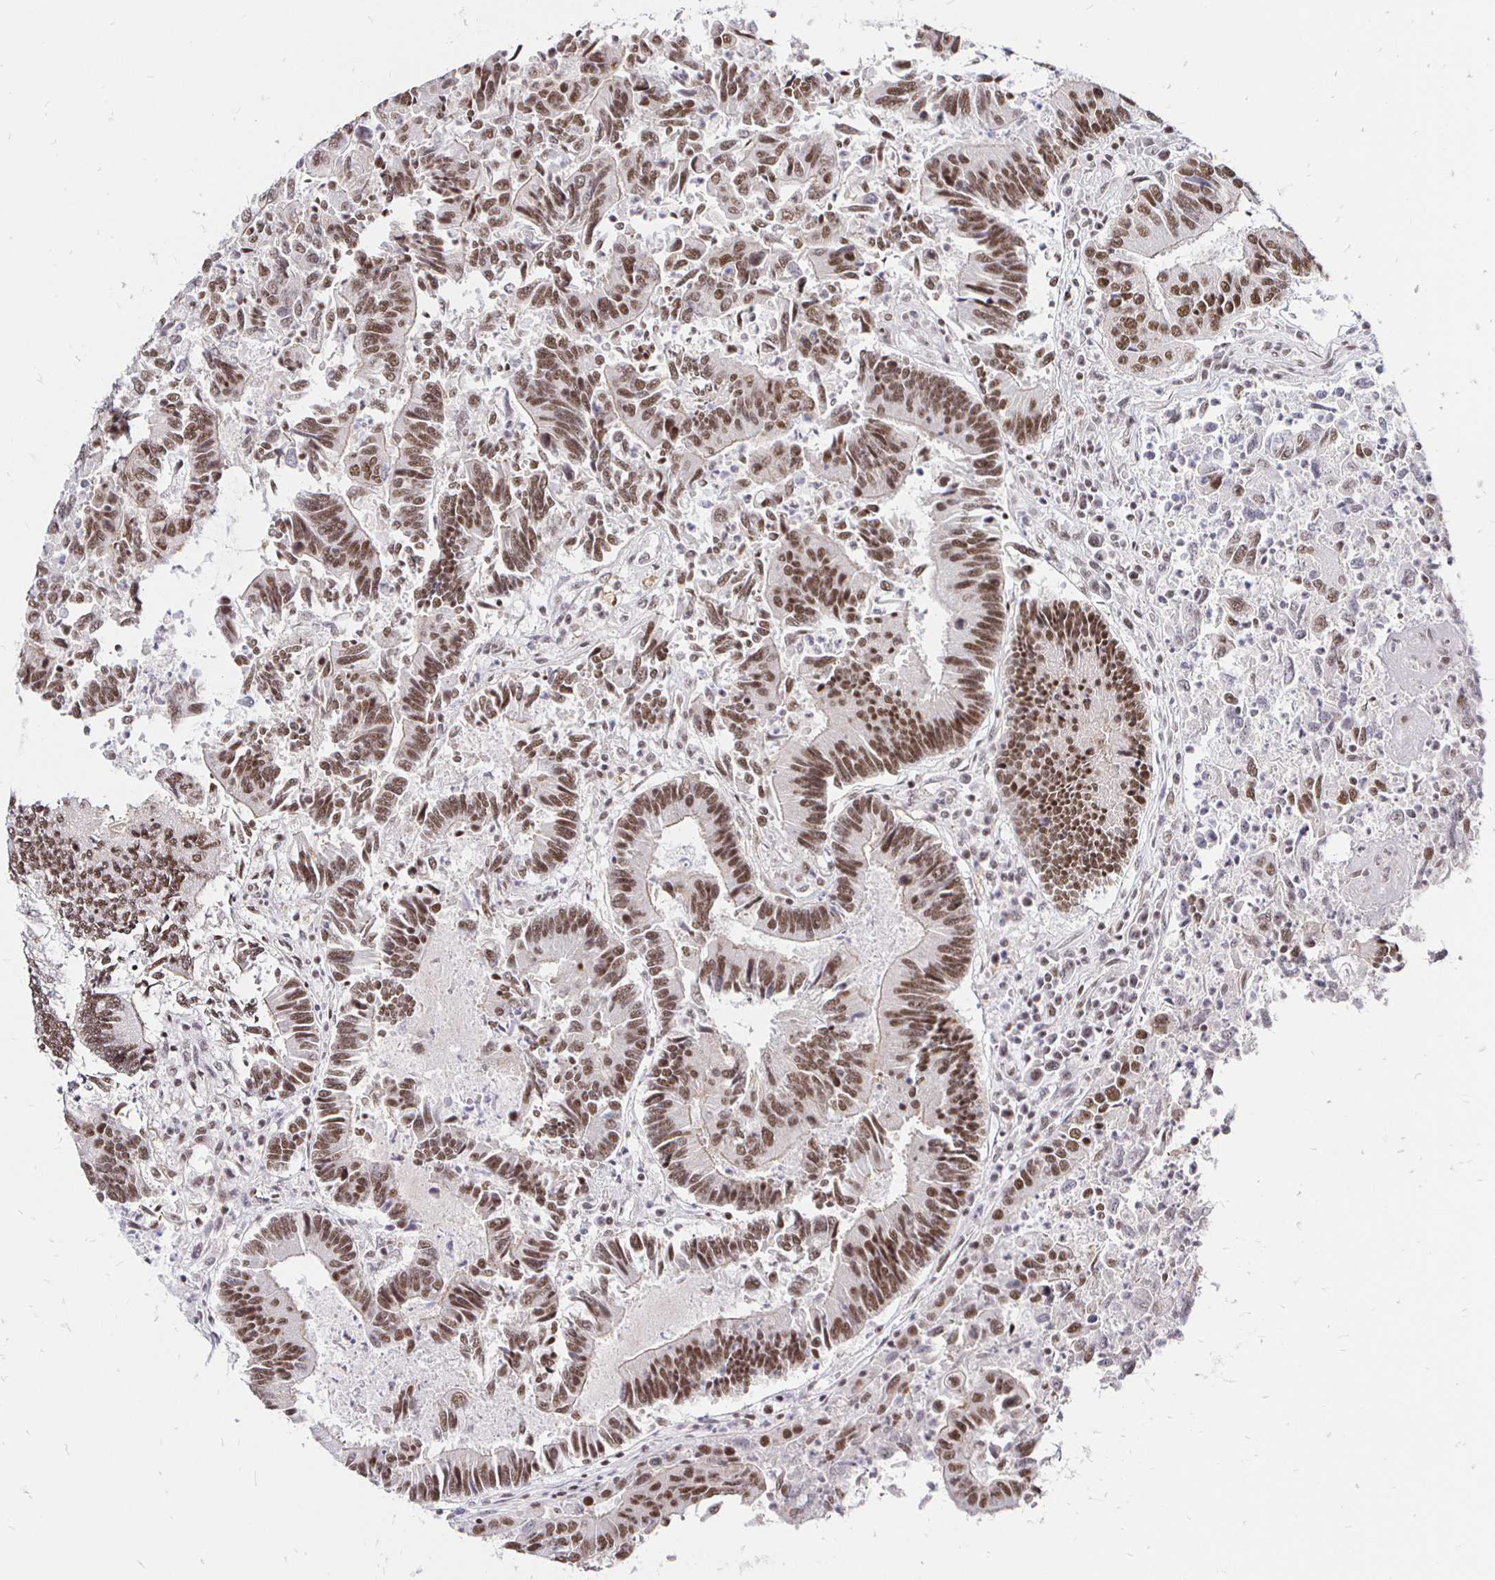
{"staining": {"intensity": "moderate", "quantity": ">75%", "location": "nuclear"}, "tissue": "colorectal cancer", "cell_type": "Tumor cells", "image_type": "cancer", "snomed": [{"axis": "morphology", "description": "Adenocarcinoma, NOS"}, {"axis": "topography", "description": "Colon"}], "caption": "Colorectal cancer (adenocarcinoma) tissue exhibits moderate nuclear expression in approximately >75% of tumor cells", "gene": "SIN3A", "patient": {"sex": "female", "age": 67}}